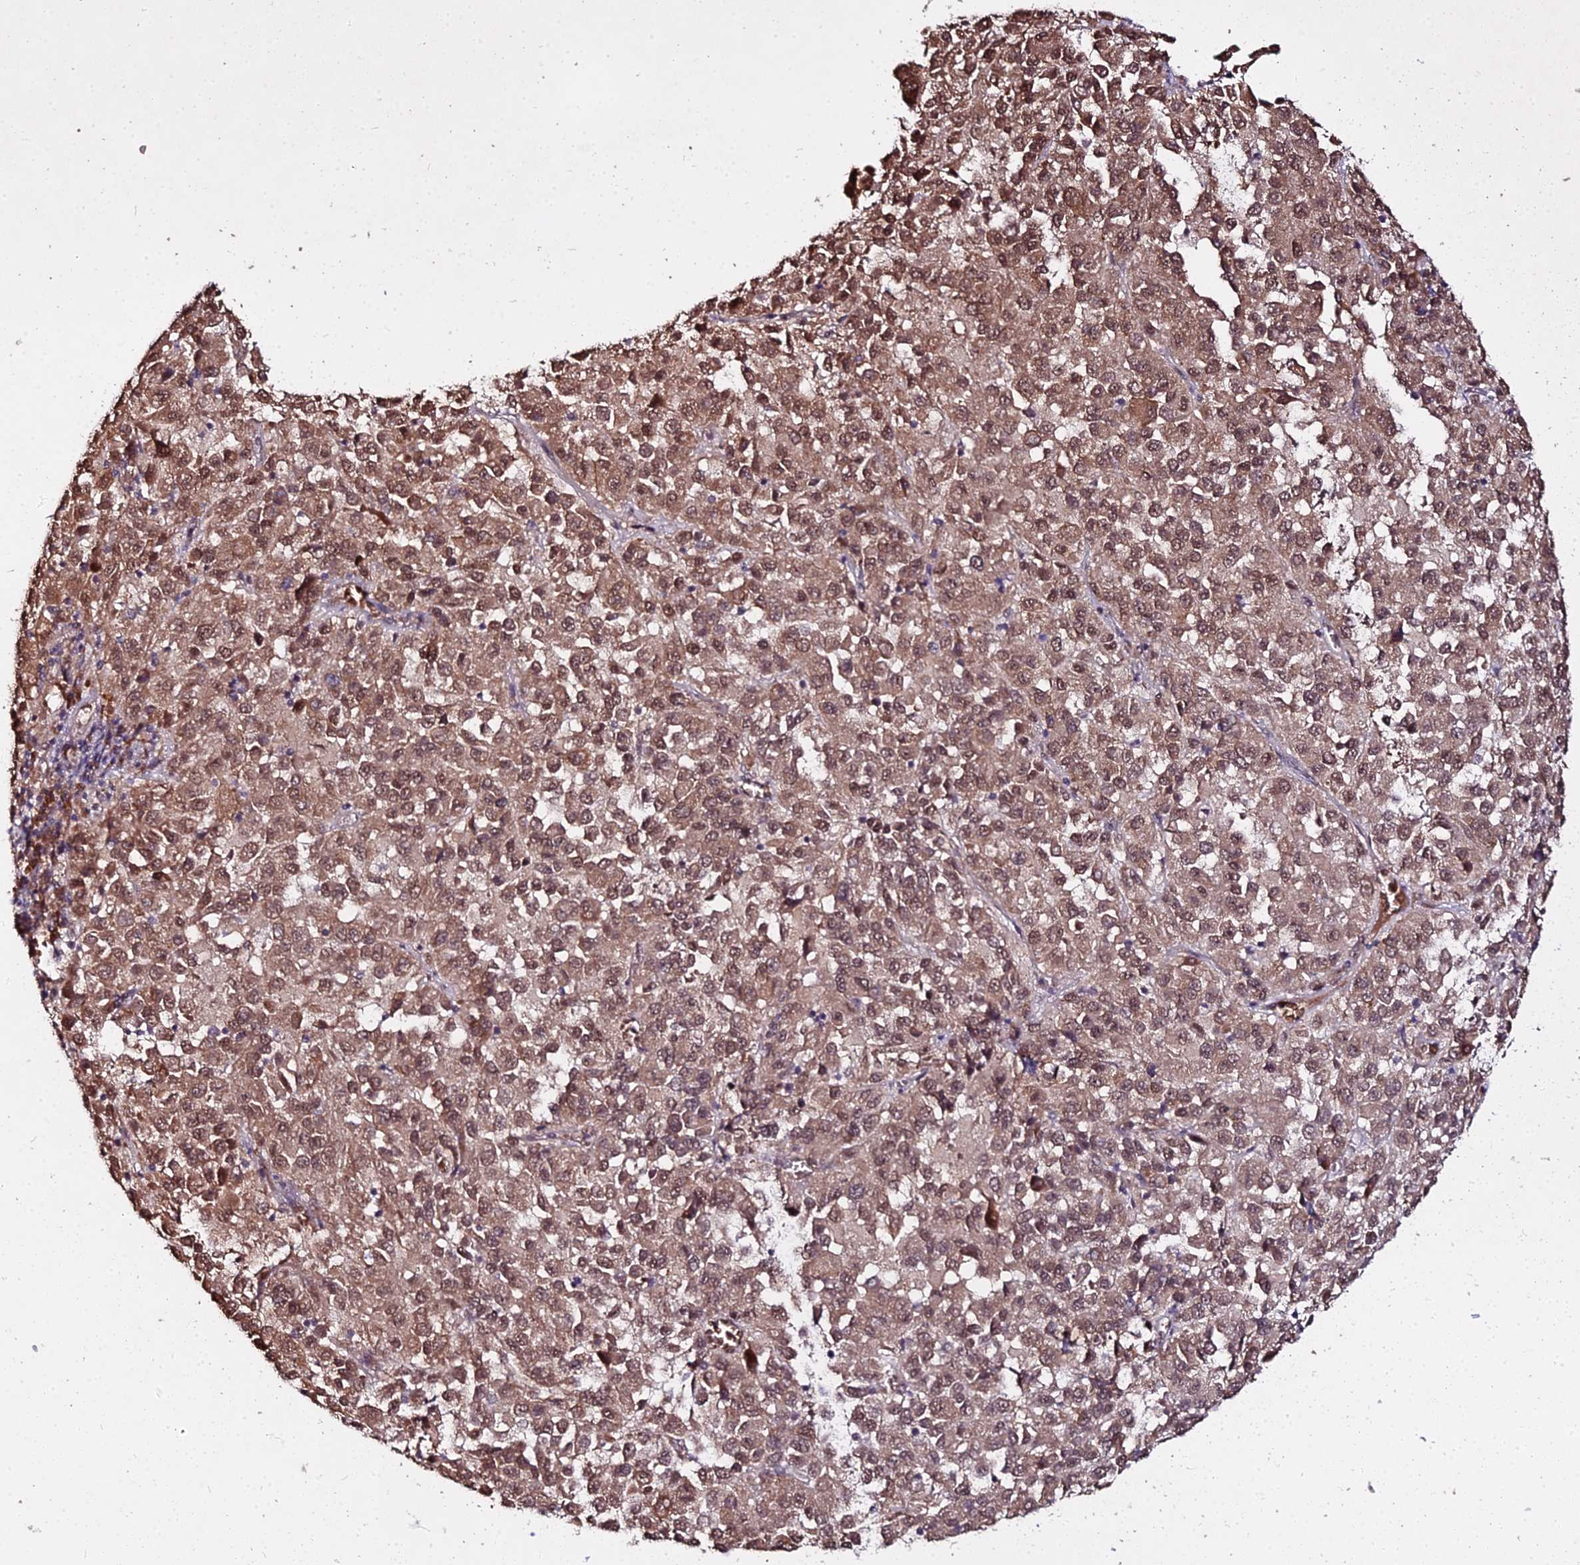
{"staining": {"intensity": "moderate", "quantity": ">75%", "location": "cytoplasmic/membranous,nuclear"}, "tissue": "melanoma", "cell_type": "Tumor cells", "image_type": "cancer", "snomed": [{"axis": "morphology", "description": "Malignant melanoma, Metastatic site"}, {"axis": "topography", "description": "Lung"}], "caption": "Moderate cytoplasmic/membranous and nuclear staining is seen in approximately >75% of tumor cells in malignant melanoma (metastatic site). (DAB (3,3'-diaminobenzidine) IHC, brown staining for protein, blue staining for nuclei).", "gene": "ZDBF2", "patient": {"sex": "male", "age": 64}}